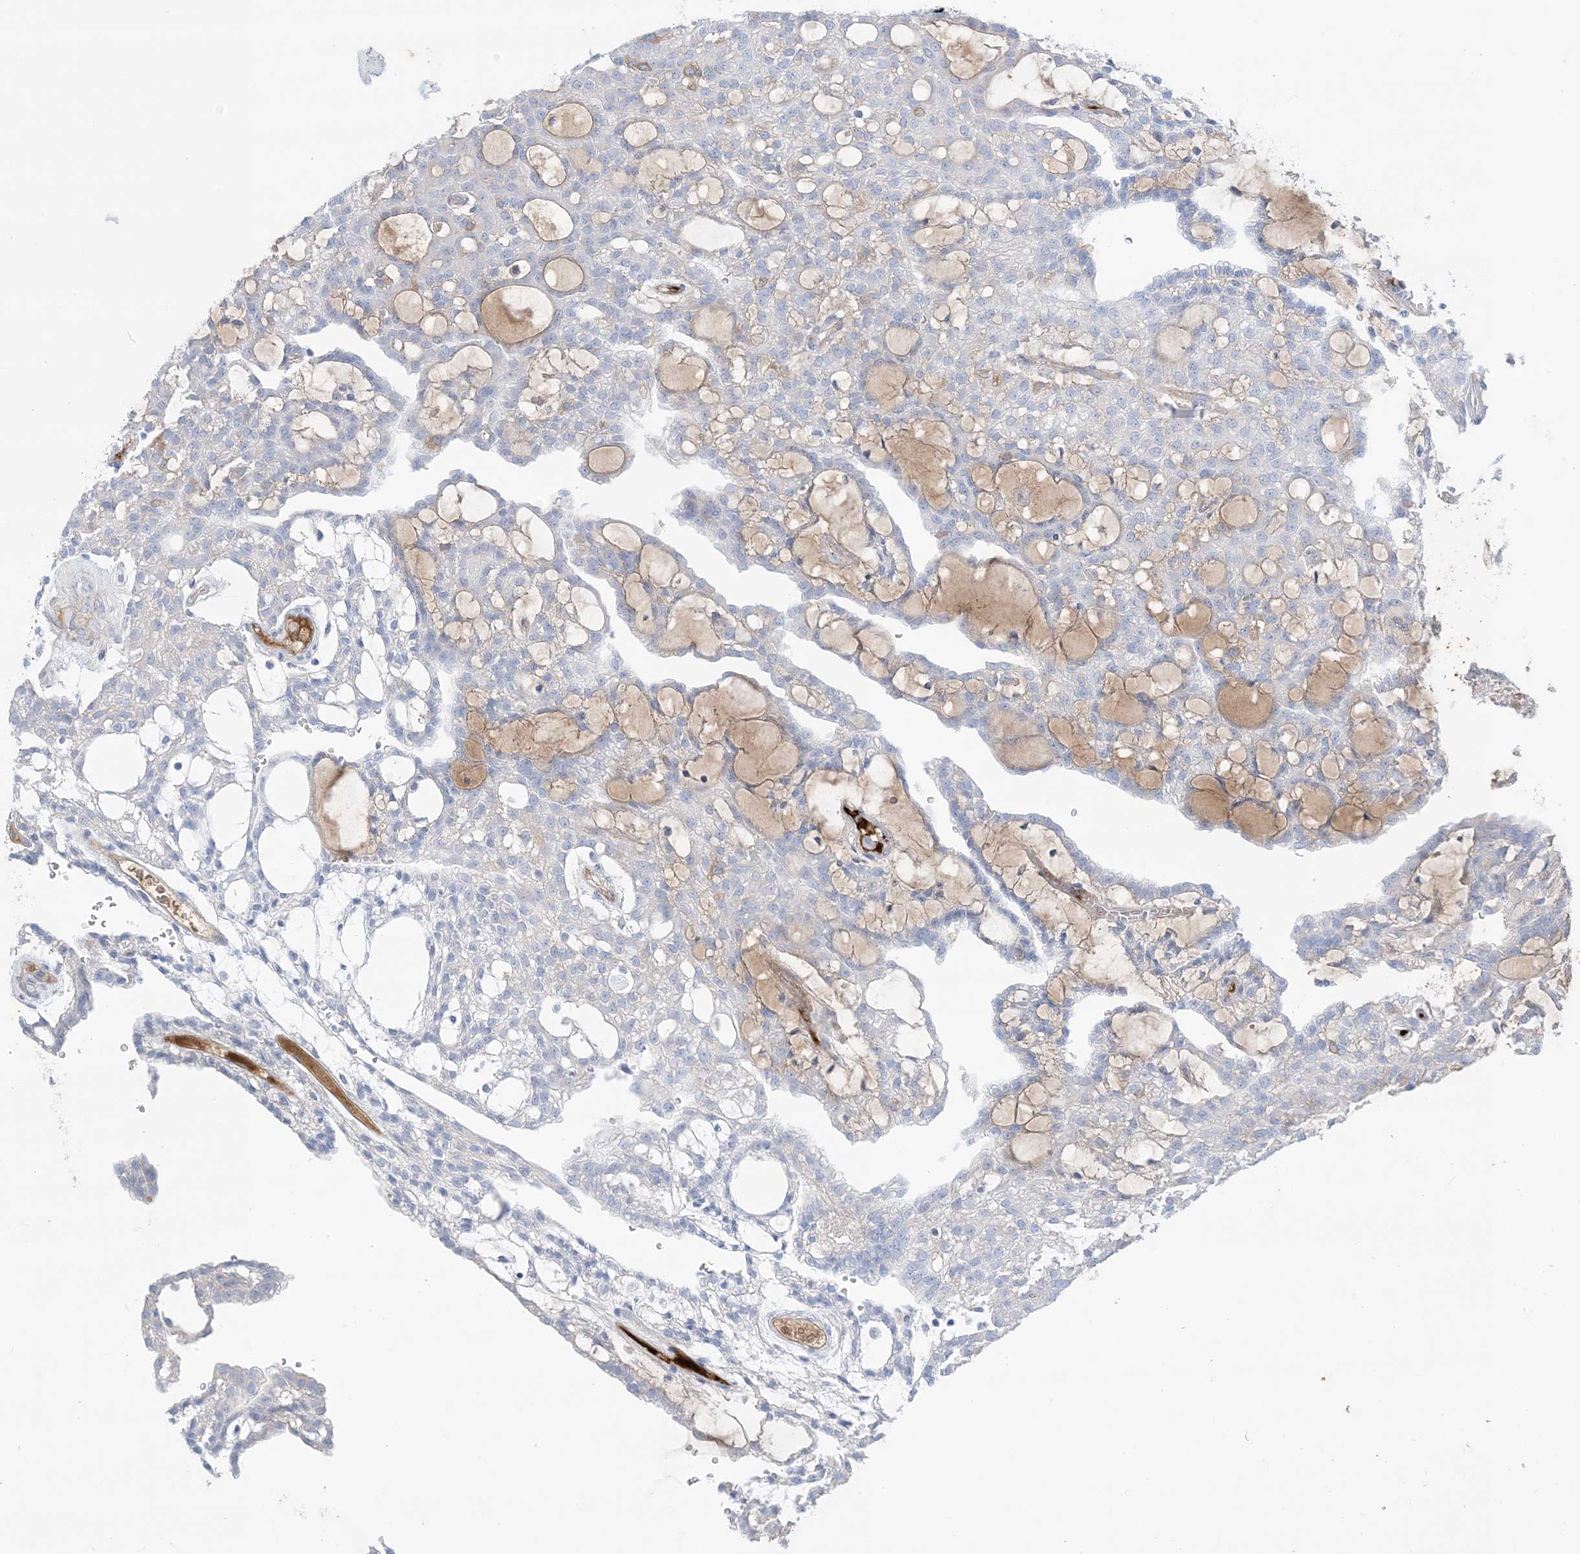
{"staining": {"intensity": "negative", "quantity": "none", "location": "none"}, "tissue": "renal cancer", "cell_type": "Tumor cells", "image_type": "cancer", "snomed": [{"axis": "morphology", "description": "Adenocarcinoma, NOS"}, {"axis": "topography", "description": "Kidney"}], "caption": "This is an immunohistochemistry photomicrograph of human renal cancer (adenocarcinoma). There is no positivity in tumor cells.", "gene": "ATP11C", "patient": {"sex": "male", "age": 63}}